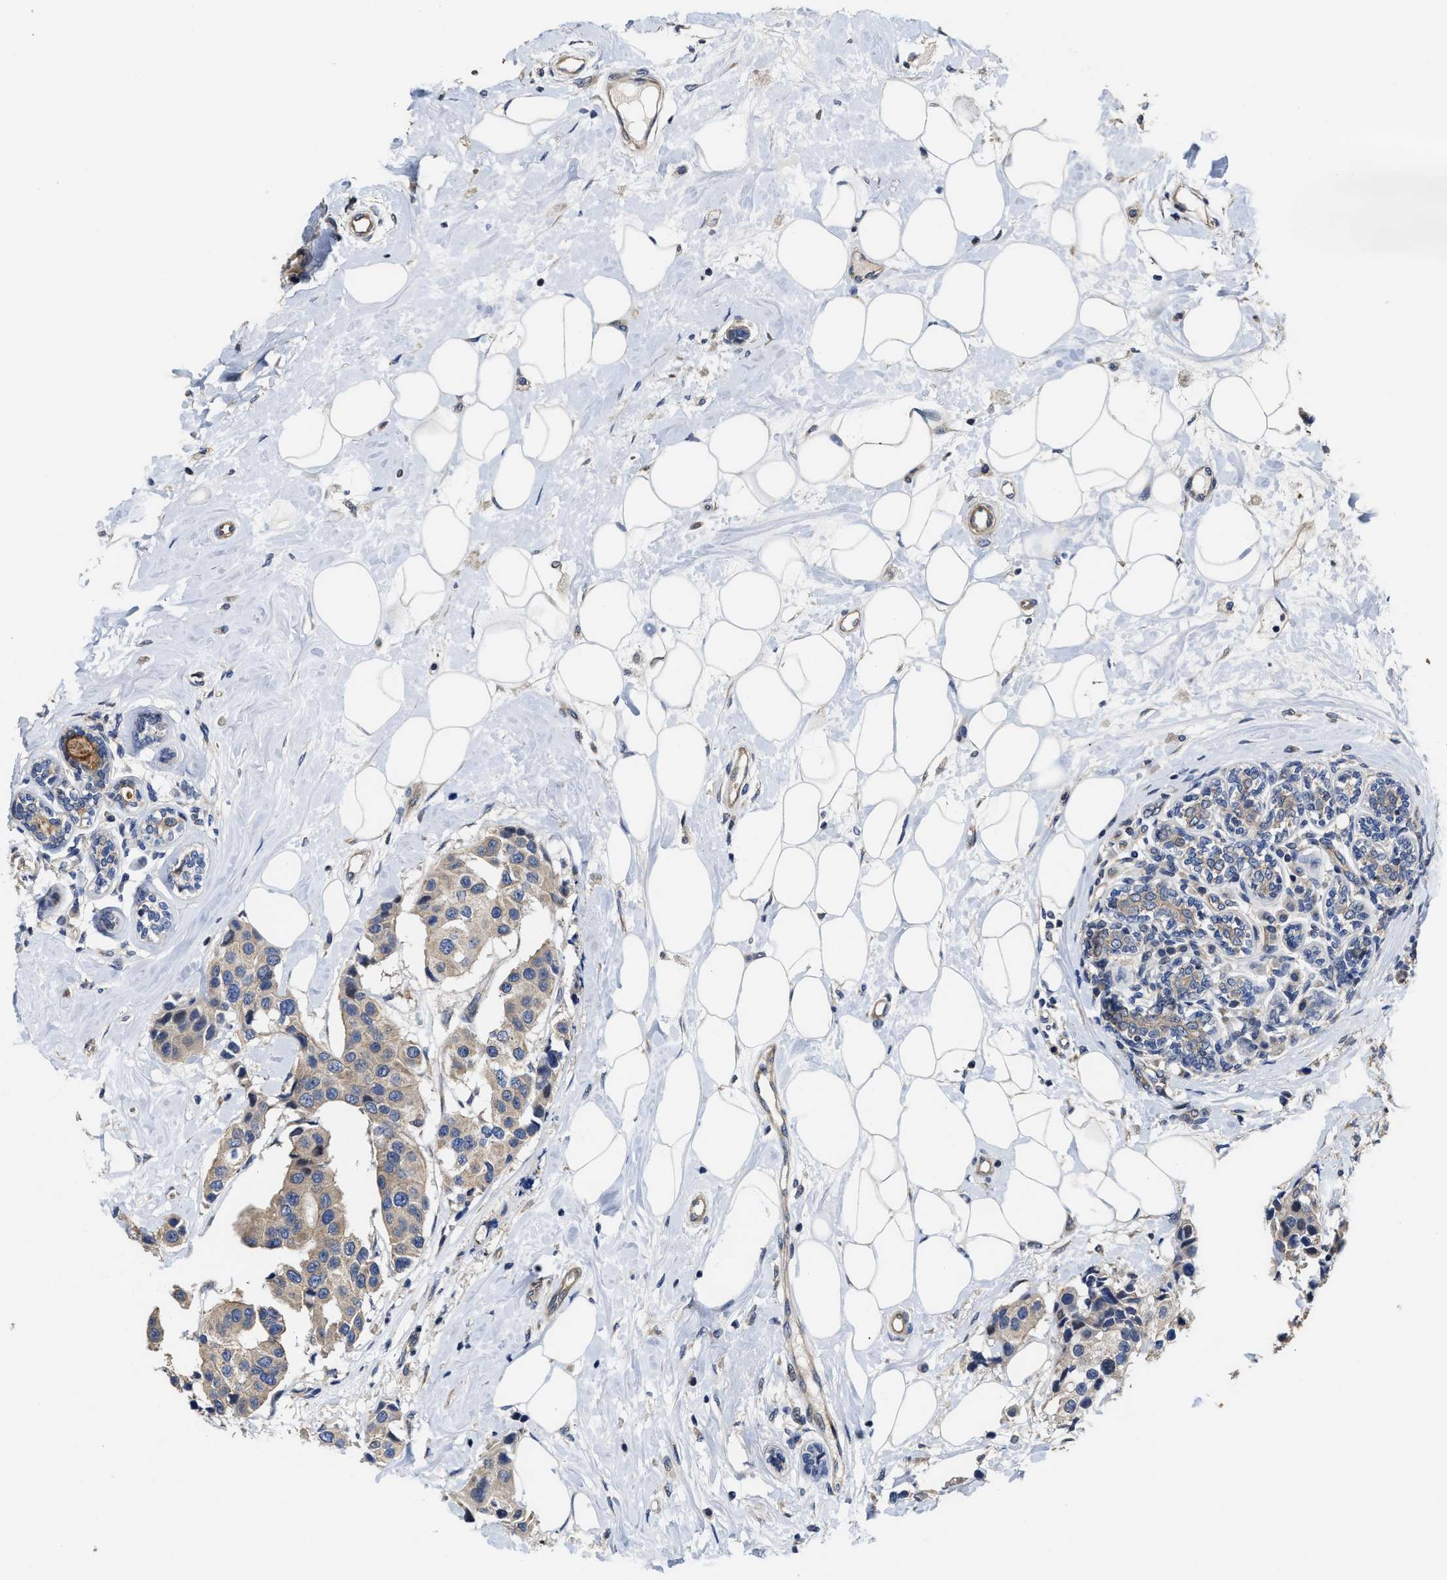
{"staining": {"intensity": "negative", "quantity": "none", "location": "none"}, "tissue": "breast cancer", "cell_type": "Tumor cells", "image_type": "cancer", "snomed": [{"axis": "morphology", "description": "Normal tissue, NOS"}, {"axis": "morphology", "description": "Duct carcinoma"}, {"axis": "topography", "description": "Breast"}], "caption": "This is an IHC micrograph of human invasive ductal carcinoma (breast). There is no expression in tumor cells.", "gene": "TRAF6", "patient": {"sex": "female", "age": 39}}